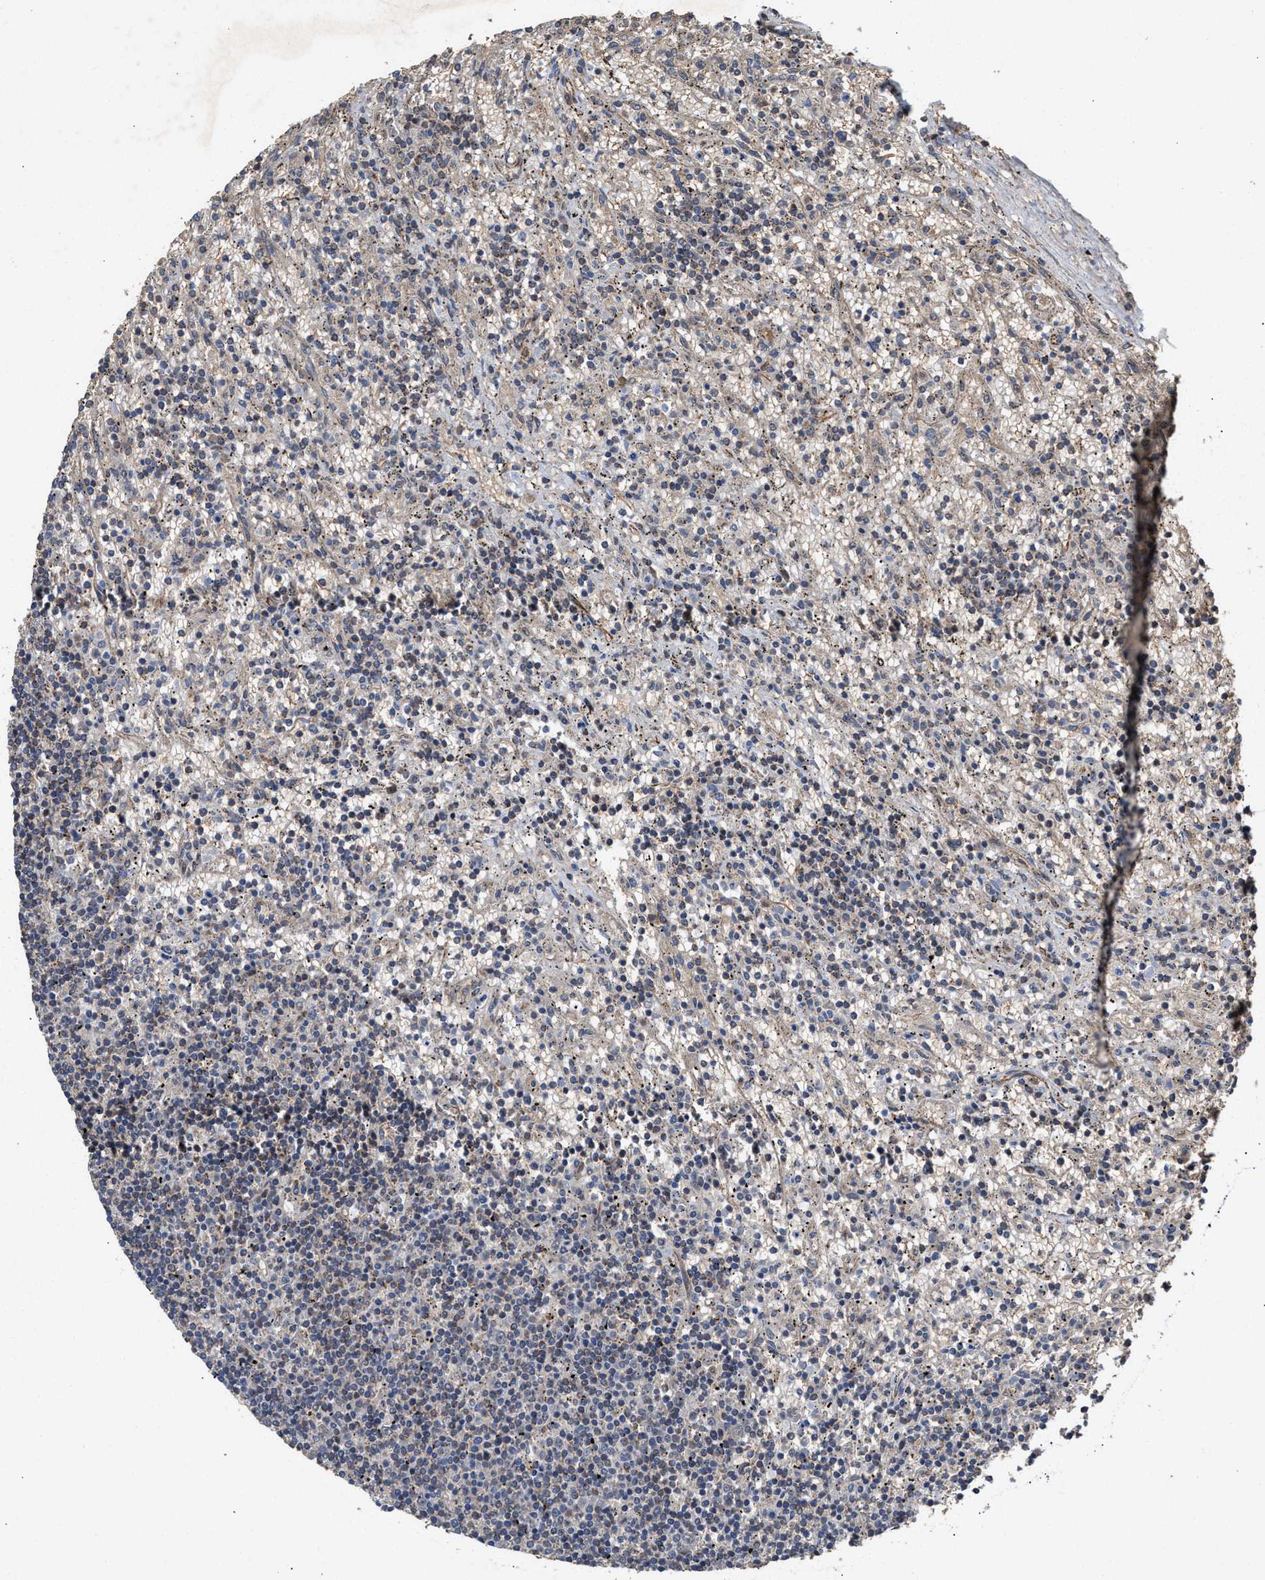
{"staining": {"intensity": "weak", "quantity": "<25%", "location": "cytoplasmic/membranous"}, "tissue": "lymphoma", "cell_type": "Tumor cells", "image_type": "cancer", "snomed": [{"axis": "morphology", "description": "Malignant lymphoma, non-Hodgkin's type, Low grade"}, {"axis": "topography", "description": "Spleen"}], "caption": "Immunohistochemistry histopathology image of human low-grade malignant lymphoma, non-Hodgkin's type stained for a protein (brown), which shows no positivity in tumor cells.", "gene": "ZNHIT6", "patient": {"sex": "male", "age": 76}}